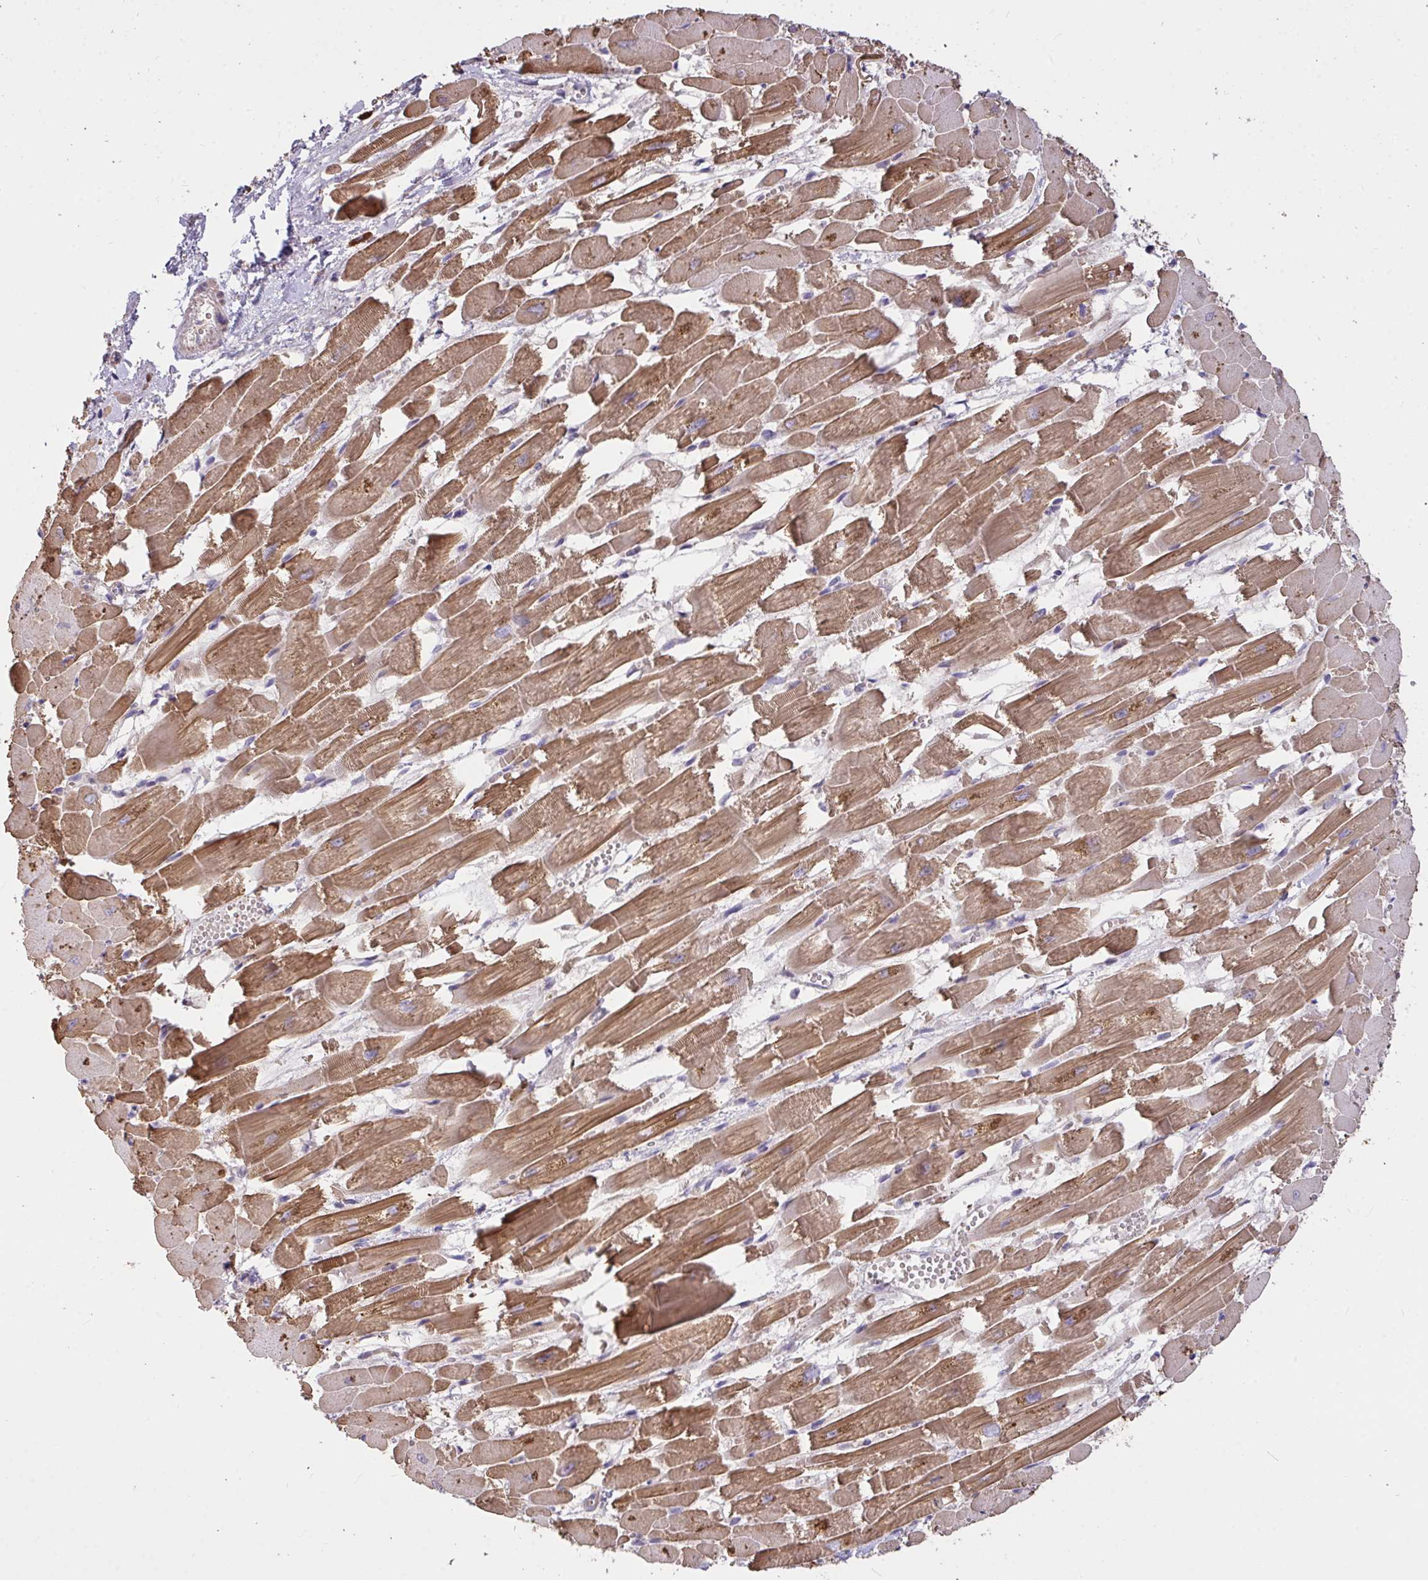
{"staining": {"intensity": "moderate", "quantity": ">75%", "location": "cytoplasmic/membranous"}, "tissue": "heart muscle", "cell_type": "Cardiomyocytes", "image_type": "normal", "snomed": [{"axis": "morphology", "description": "Normal tissue, NOS"}, {"axis": "topography", "description": "Heart"}], "caption": "A photomicrograph showing moderate cytoplasmic/membranous staining in approximately >75% of cardiomyocytes in benign heart muscle, as visualized by brown immunohistochemical staining.", "gene": "FCER1A", "patient": {"sex": "female", "age": 52}}